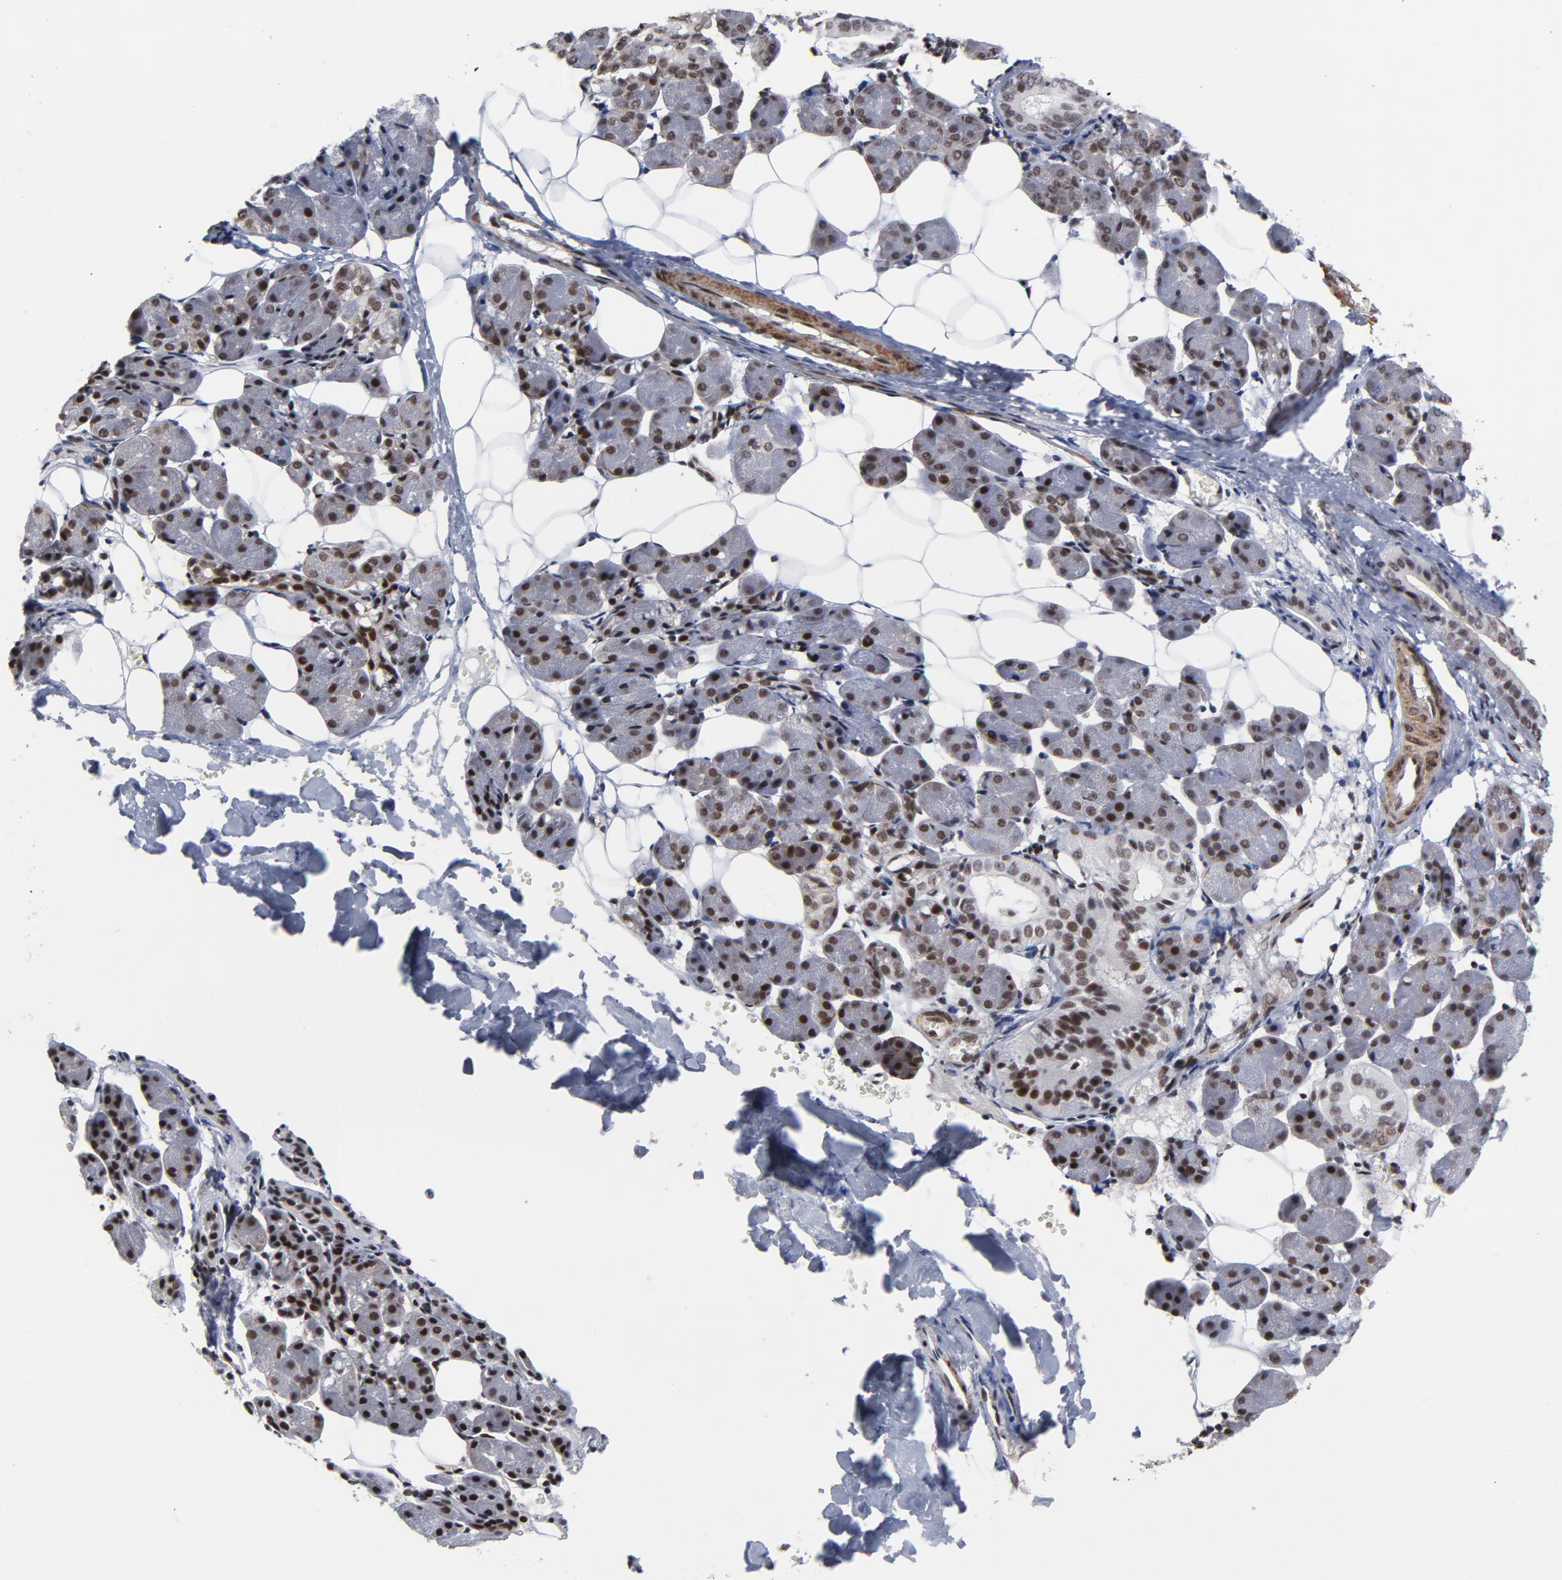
{"staining": {"intensity": "strong", "quantity": ">75%", "location": "nuclear"}, "tissue": "salivary gland", "cell_type": "Glandular cells", "image_type": "normal", "snomed": [{"axis": "morphology", "description": "Normal tissue, NOS"}, {"axis": "morphology", "description": "Adenoma, NOS"}, {"axis": "topography", "description": "Salivary gland"}], "caption": "A micrograph of salivary gland stained for a protein shows strong nuclear brown staining in glandular cells.", "gene": "CTCF", "patient": {"sex": "female", "age": 32}}